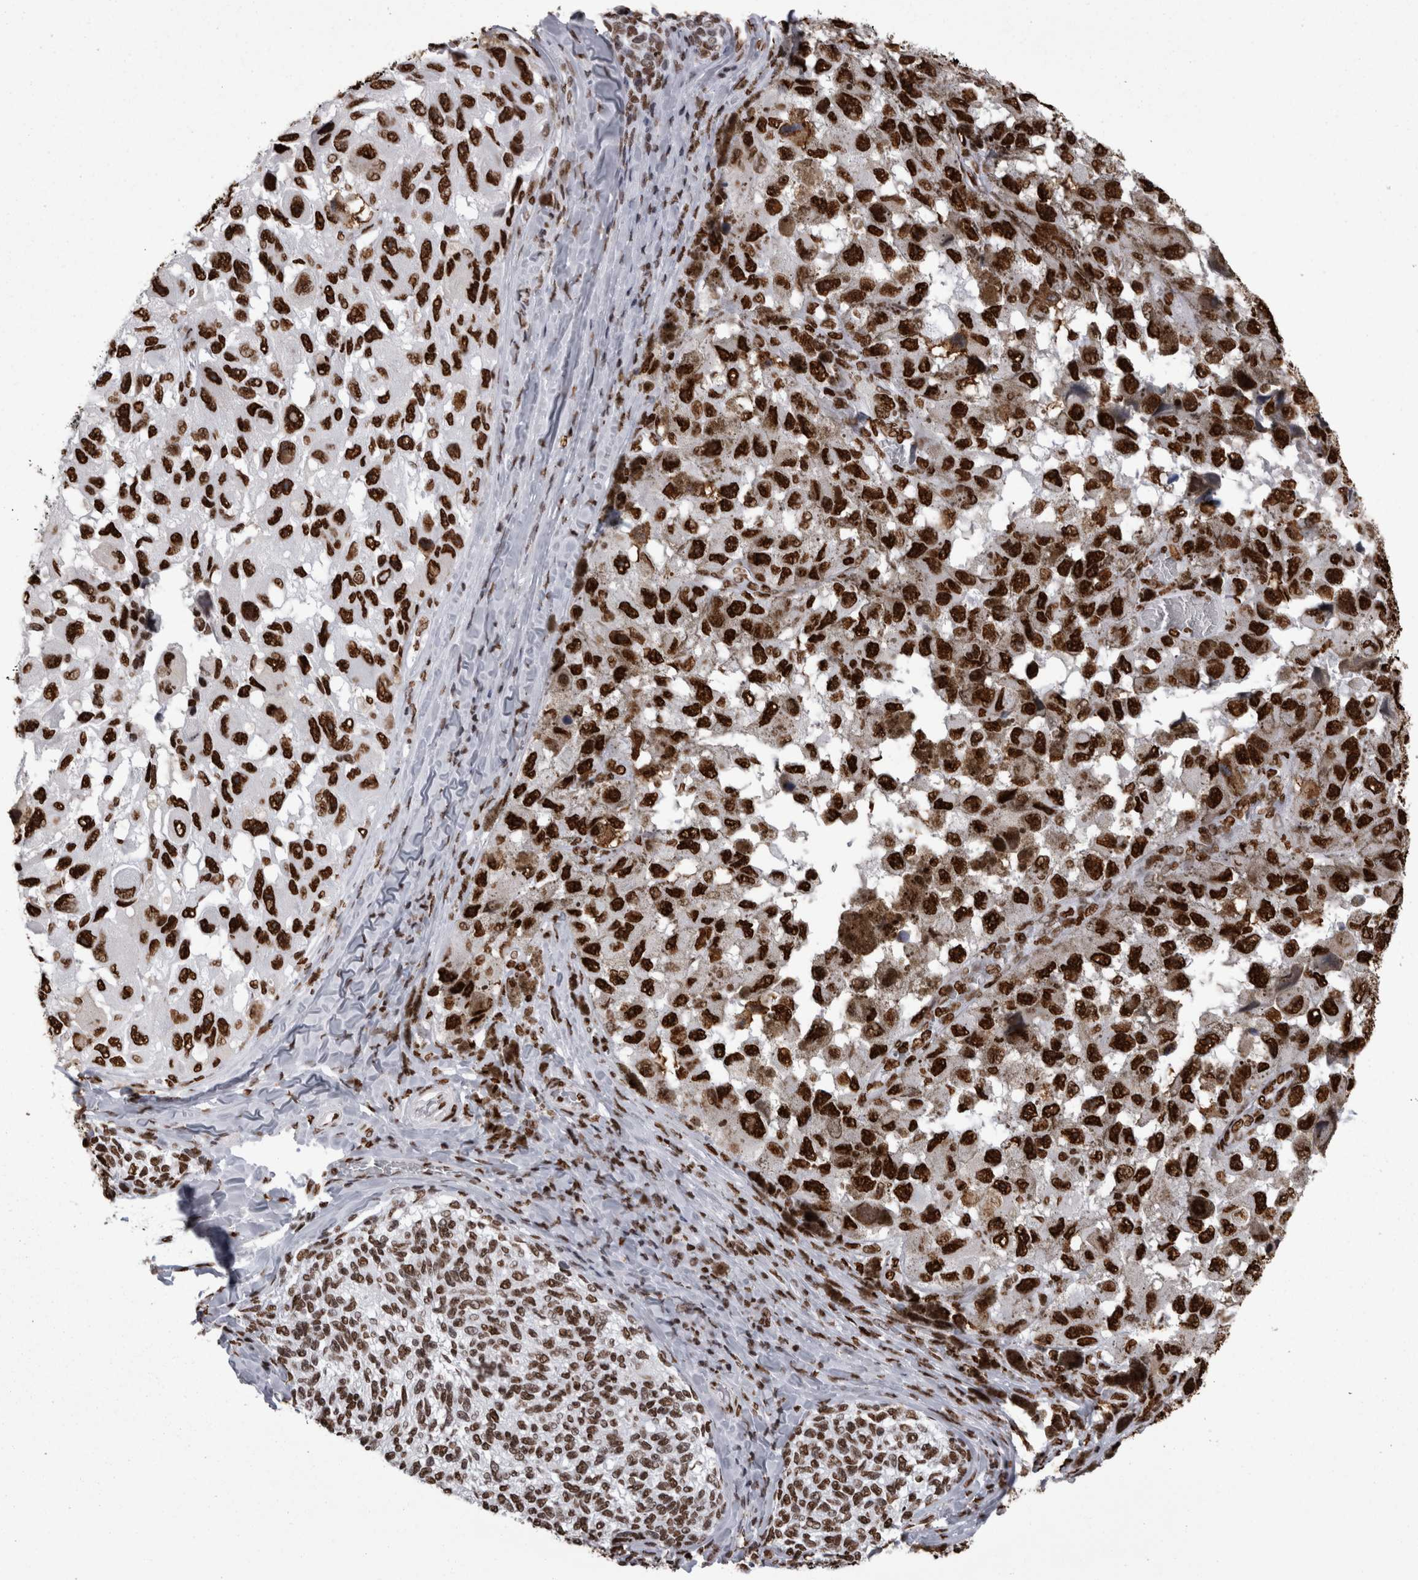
{"staining": {"intensity": "strong", "quantity": ">75%", "location": "nuclear"}, "tissue": "melanoma", "cell_type": "Tumor cells", "image_type": "cancer", "snomed": [{"axis": "morphology", "description": "Malignant melanoma, NOS"}, {"axis": "topography", "description": "Skin"}], "caption": "An image of melanoma stained for a protein displays strong nuclear brown staining in tumor cells.", "gene": "HNRNPM", "patient": {"sex": "female", "age": 73}}